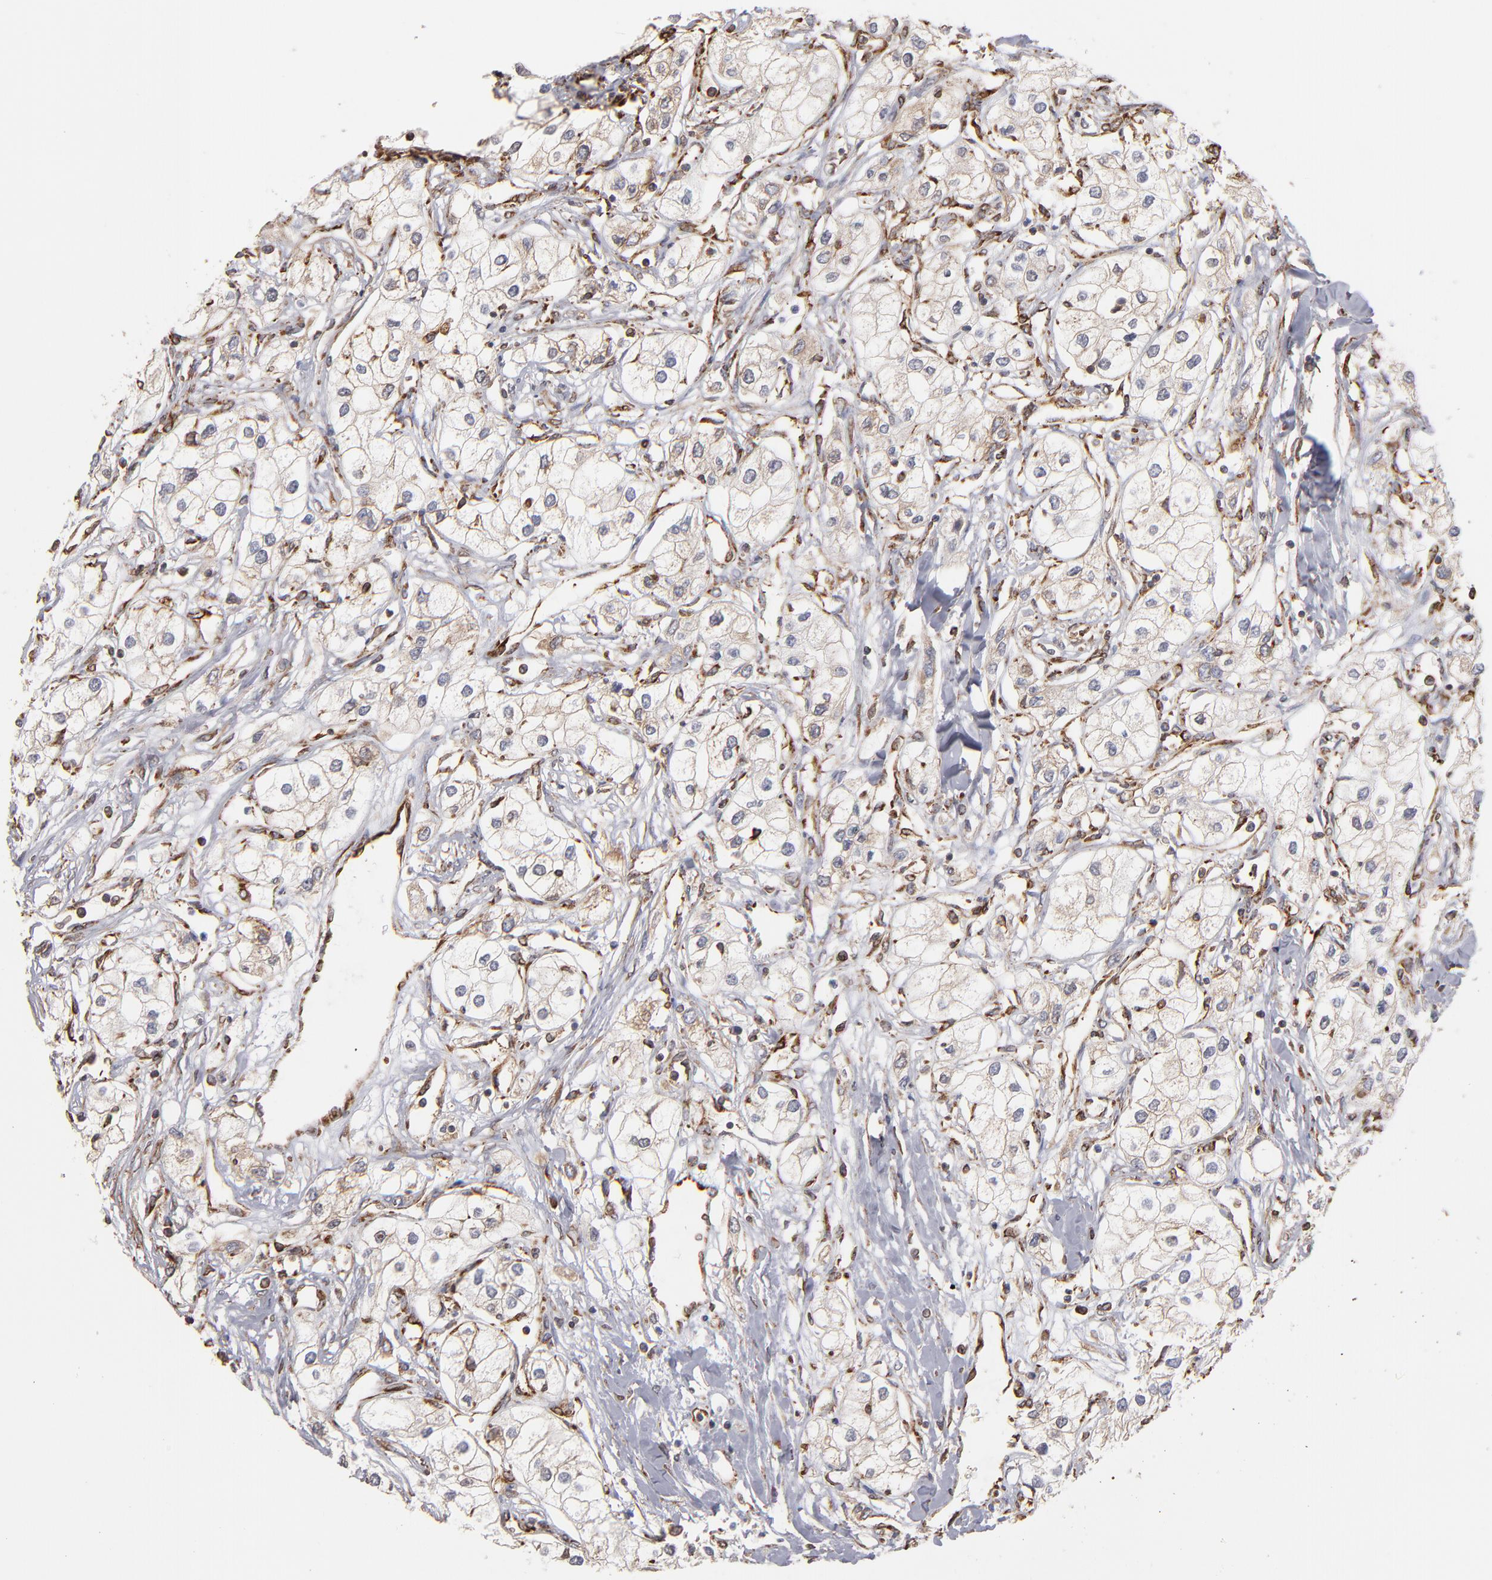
{"staining": {"intensity": "moderate", "quantity": "25%-75%", "location": "cytoplasmic/membranous"}, "tissue": "renal cancer", "cell_type": "Tumor cells", "image_type": "cancer", "snomed": [{"axis": "morphology", "description": "Adenocarcinoma, NOS"}, {"axis": "topography", "description": "Kidney"}], "caption": "Immunohistochemical staining of renal adenocarcinoma reveals moderate cytoplasmic/membranous protein positivity in approximately 25%-75% of tumor cells.", "gene": "KTN1", "patient": {"sex": "male", "age": 57}}